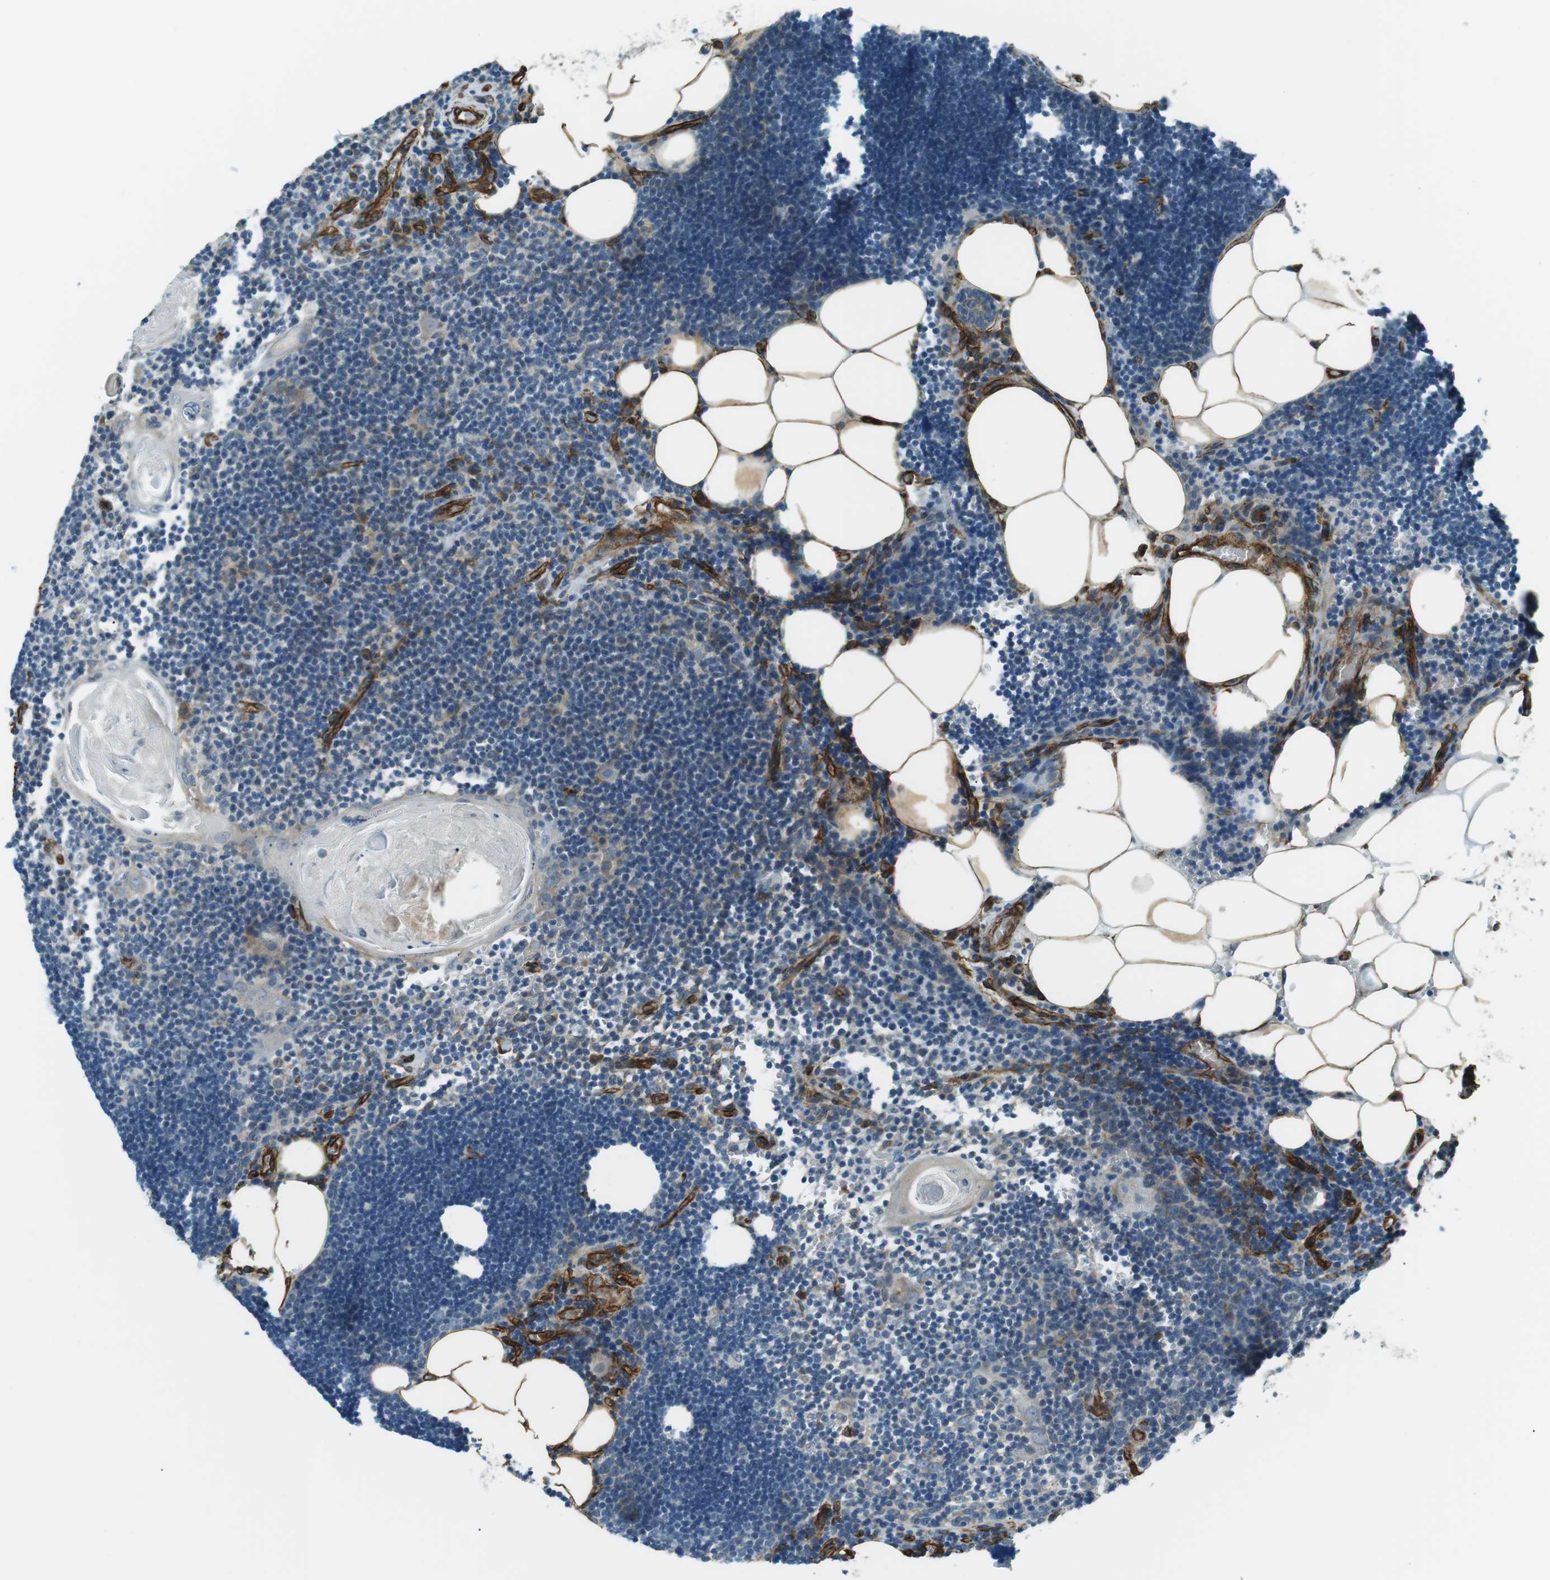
{"staining": {"intensity": "negative", "quantity": "none", "location": "none"}, "tissue": "lymph node", "cell_type": "Germinal center cells", "image_type": "normal", "snomed": [{"axis": "morphology", "description": "Normal tissue, NOS"}, {"axis": "topography", "description": "Lymph node"}], "caption": "Photomicrograph shows no significant protein positivity in germinal center cells of benign lymph node. (Brightfield microscopy of DAB (3,3'-diaminobenzidine) IHC at high magnification).", "gene": "ODR4", "patient": {"sex": "male", "age": 33}}